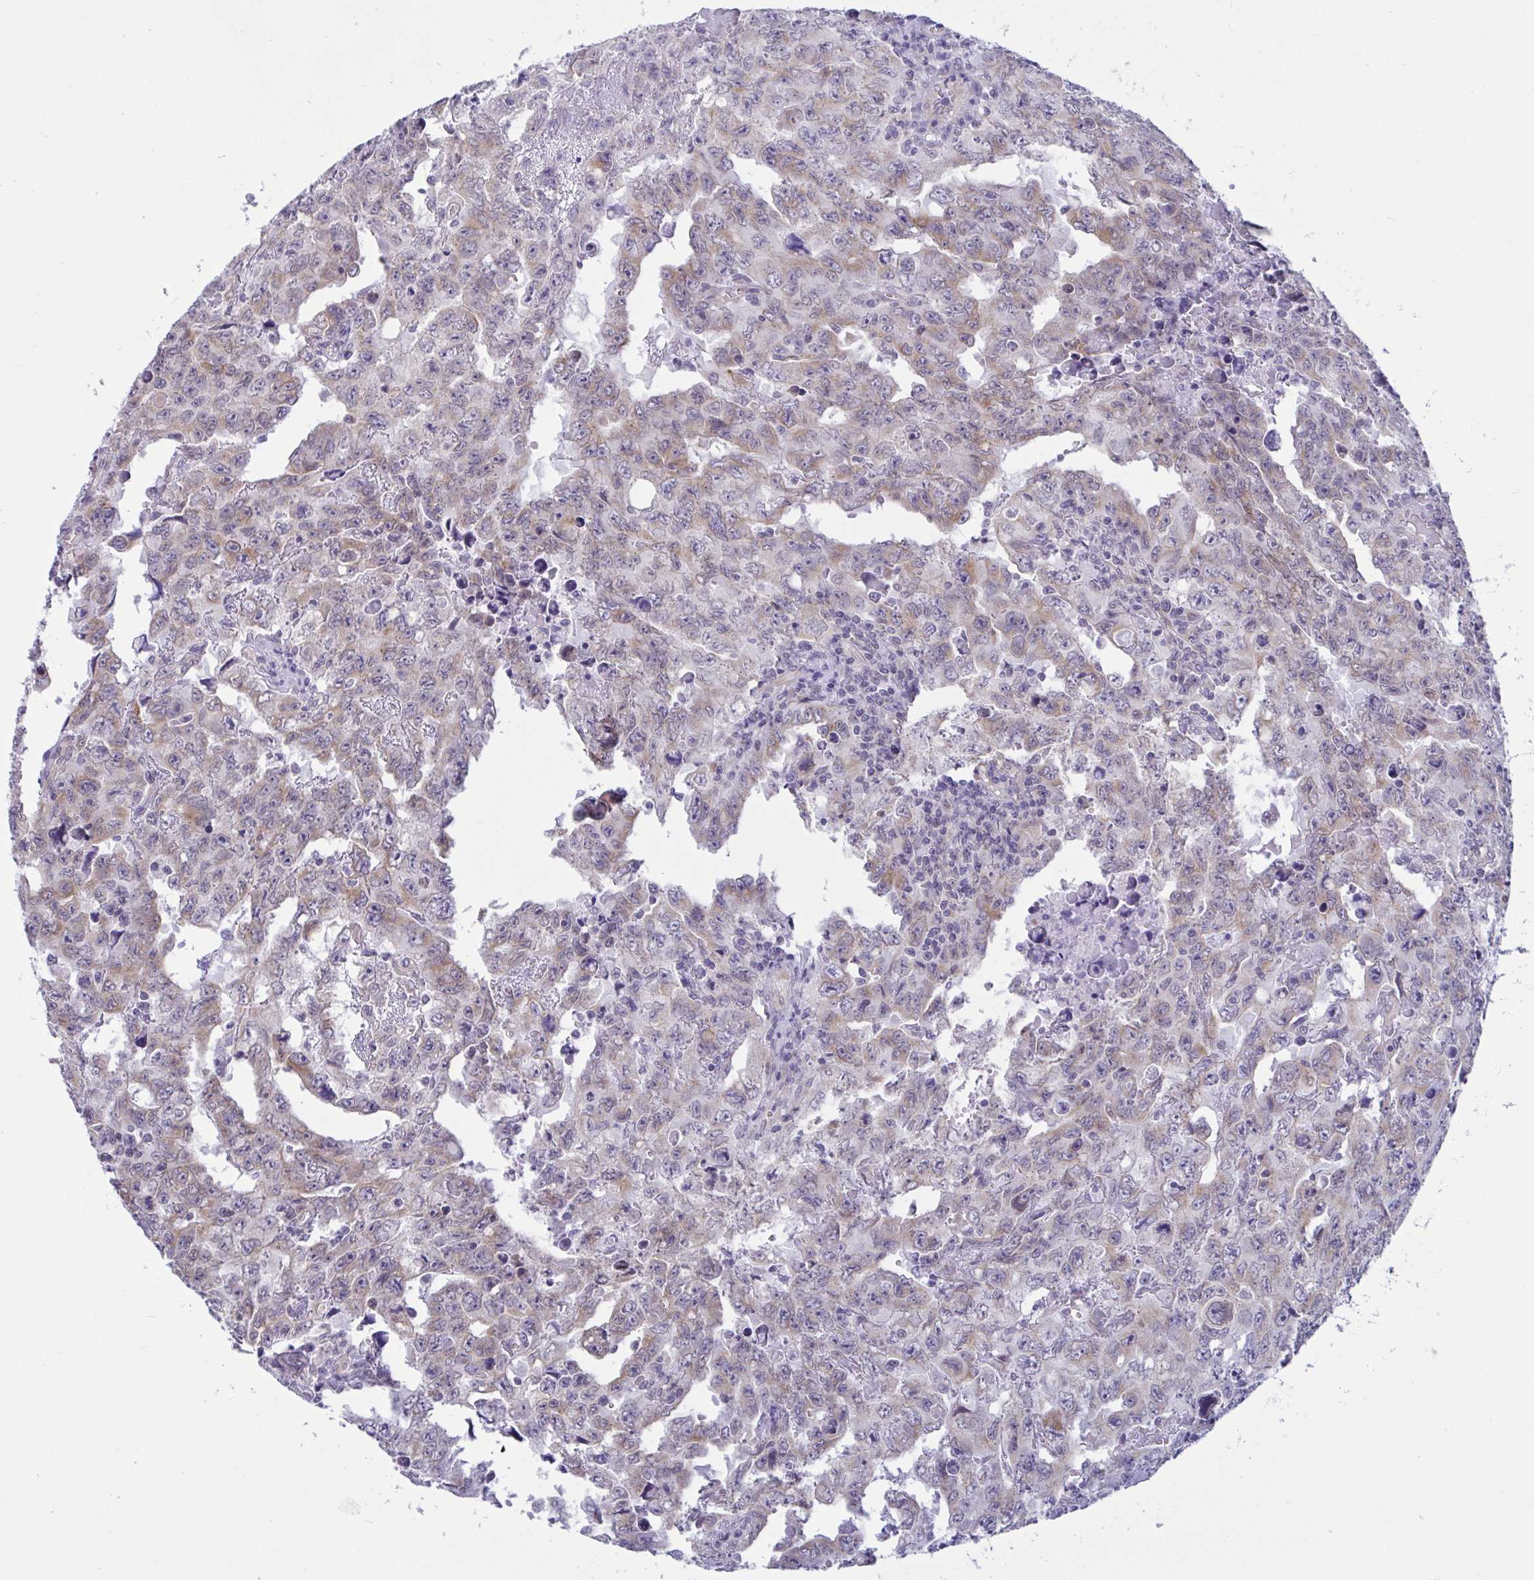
{"staining": {"intensity": "weak", "quantity": "25%-75%", "location": "cytoplasmic/membranous"}, "tissue": "testis cancer", "cell_type": "Tumor cells", "image_type": "cancer", "snomed": [{"axis": "morphology", "description": "Carcinoma, Embryonal, NOS"}, {"axis": "topography", "description": "Testis"}], "caption": "Immunohistochemistry (IHC) histopathology image of neoplastic tissue: testis embryonal carcinoma stained using IHC exhibits low levels of weak protein expression localized specifically in the cytoplasmic/membranous of tumor cells, appearing as a cytoplasmic/membranous brown color.", "gene": "CAMLG", "patient": {"sex": "male", "age": 24}}